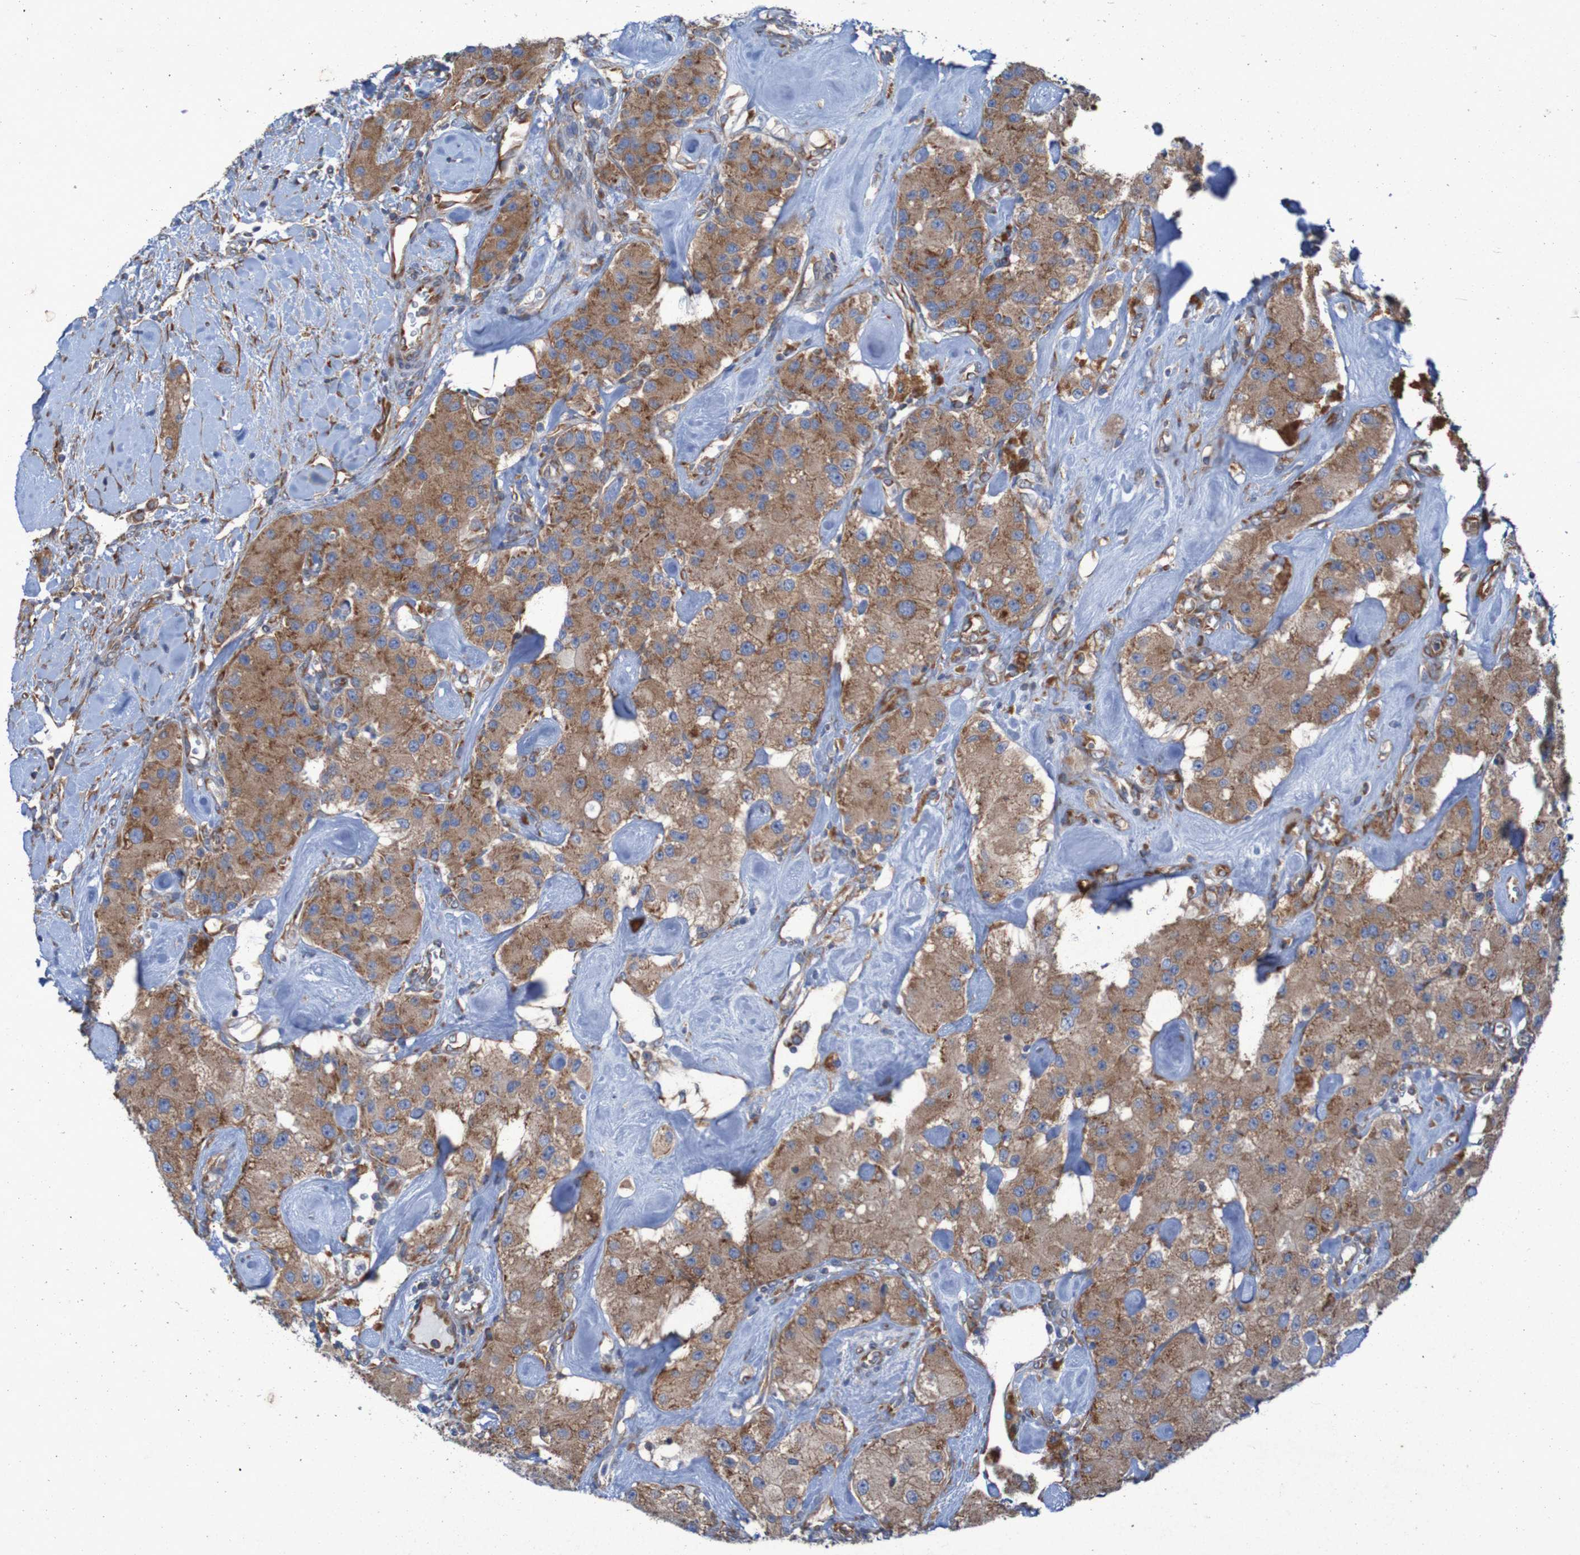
{"staining": {"intensity": "moderate", "quantity": ">75%", "location": "cytoplasmic/membranous"}, "tissue": "carcinoid", "cell_type": "Tumor cells", "image_type": "cancer", "snomed": [{"axis": "morphology", "description": "Carcinoid, malignant, NOS"}, {"axis": "topography", "description": "Pancreas"}], "caption": "Moderate cytoplasmic/membranous protein staining is identified in about >75% of tumor cells in carcinoid.", "gene": "RPL10", "patient": {"sex": "male", "age": 41}}